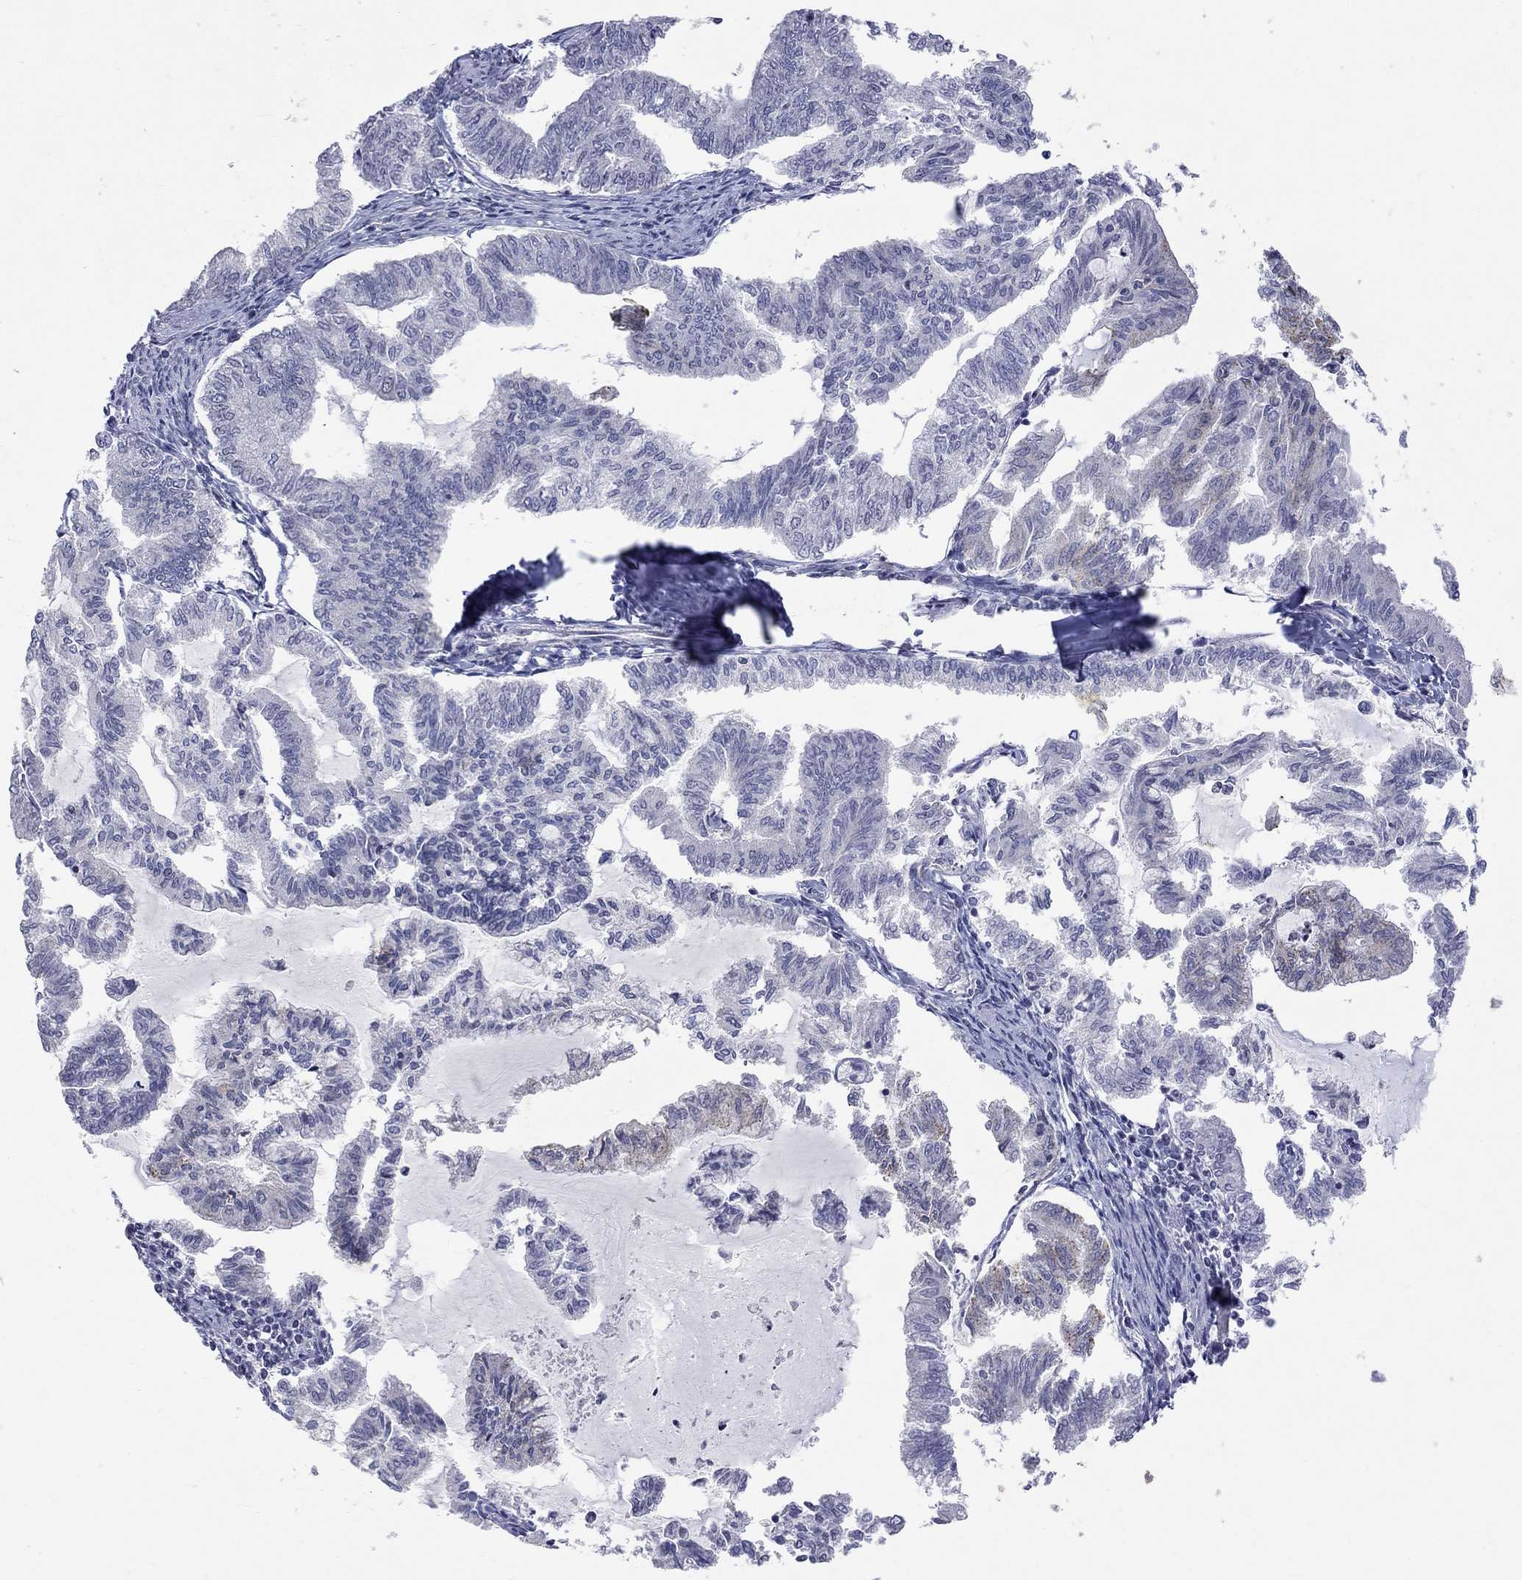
{"staining": {"intensity": "negative", "quantity": "none", "location": "none"}, "tissue": "endometrial cancer", "cell_type": "Tumor cells", "image_type": "cancer", "snomed": [{"axis": "morphology", "description": "Adenocarcinoma, NOS"}, {"axis": "topography", "description": "Endometrium"}], "caption": "Histopathology image shows no significant protein positivity in tumor cells of endometrial cancer.", "gene": "TMEM143", "patient": {"sex": "female", "age": 79}}